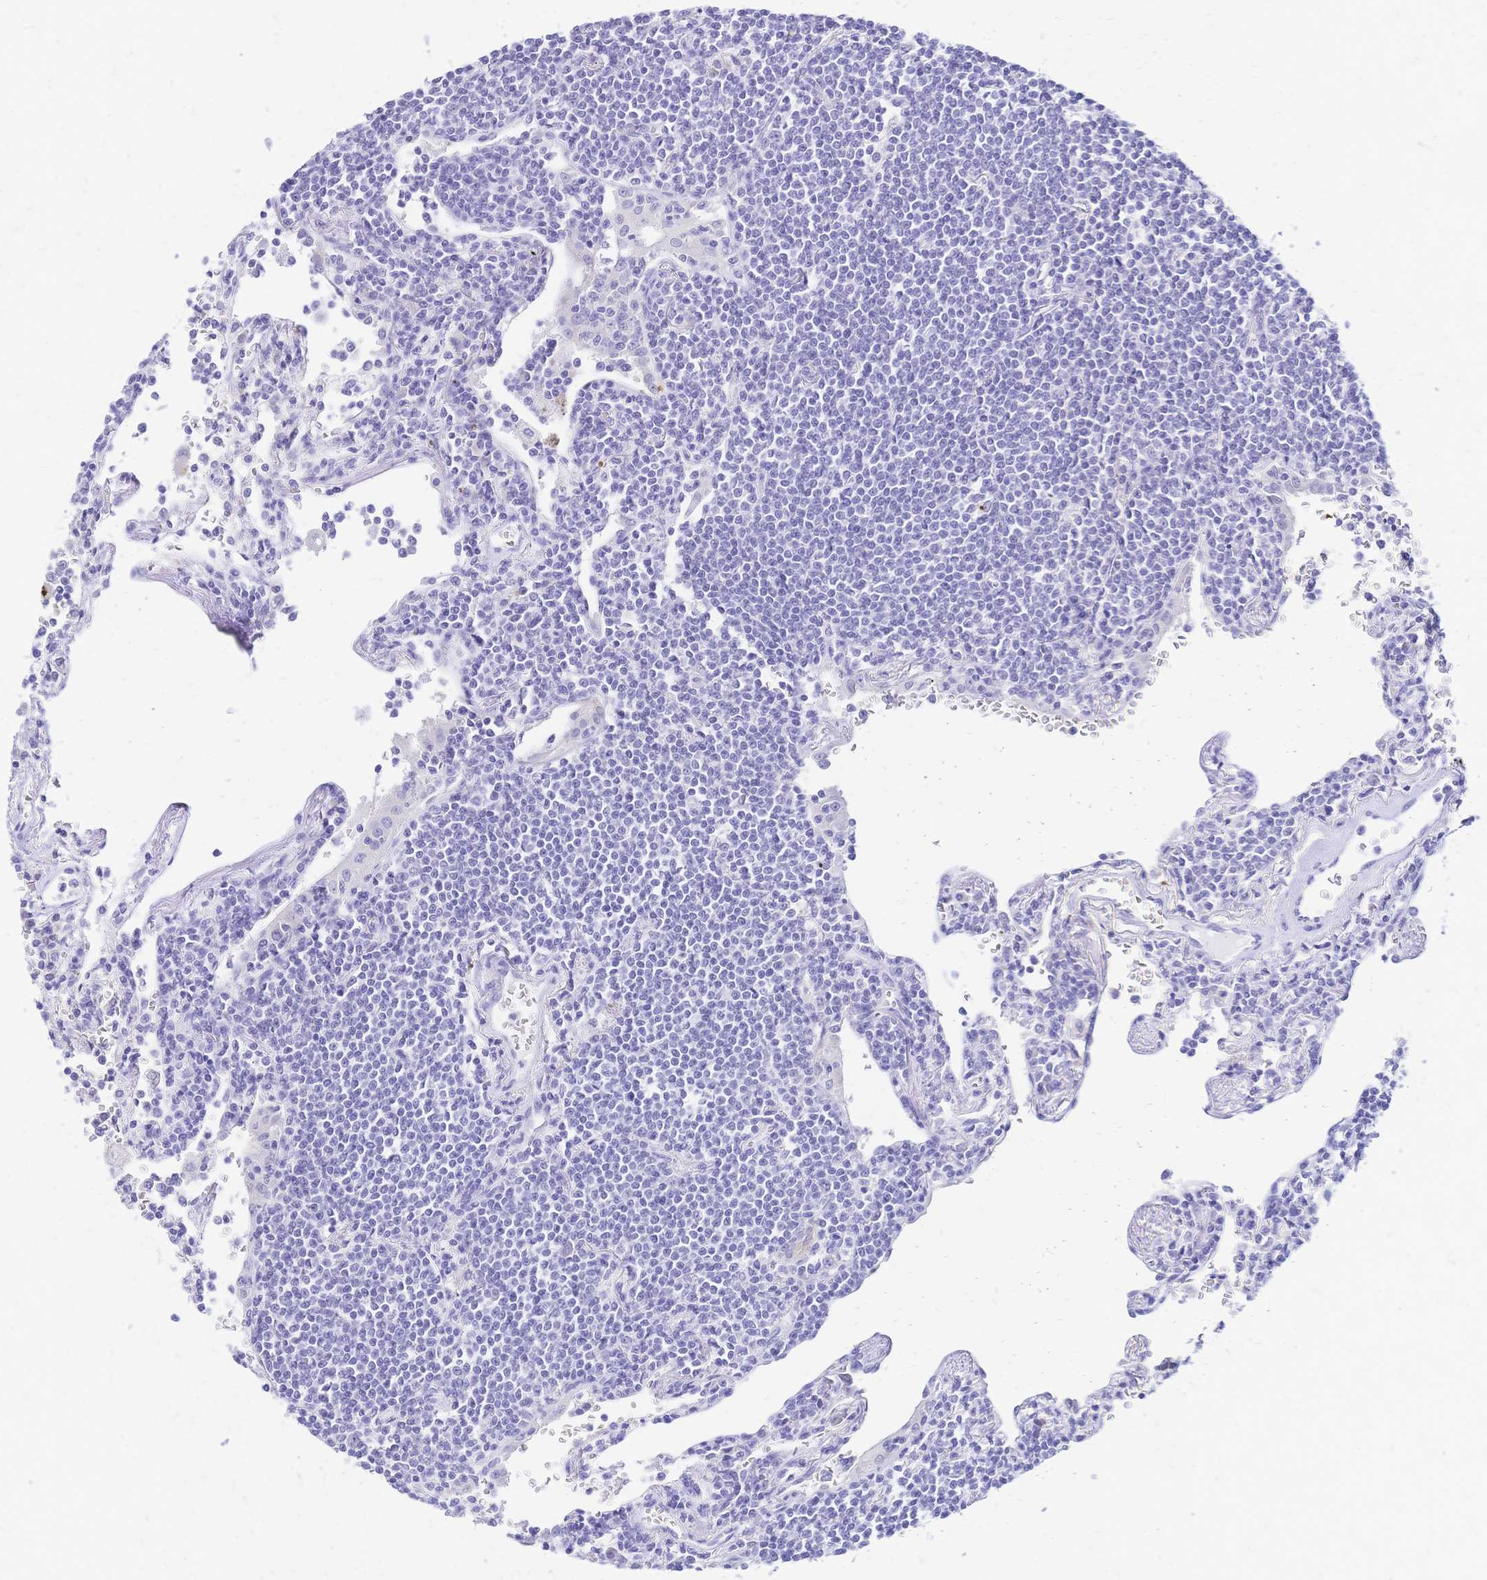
{"staining": {"intensity": "negative", "quantity": "none", "location": "none"}, "tissue": "lymphoma", "cell_type": "Tumor cells", "image_type": "cancer", "snomed": [{"axis": "morphology", "description": "Malignant lymphoma, non-Hodgkin's type, Low grade"}, {"axis": "topography", "description": "Lung"}], "caption": "Immunohistochemical staining of lymphoma displays no significant positivity in tumor cells.", "gene": "GRB7", "patient": {"sex": "female", "age": 71}}